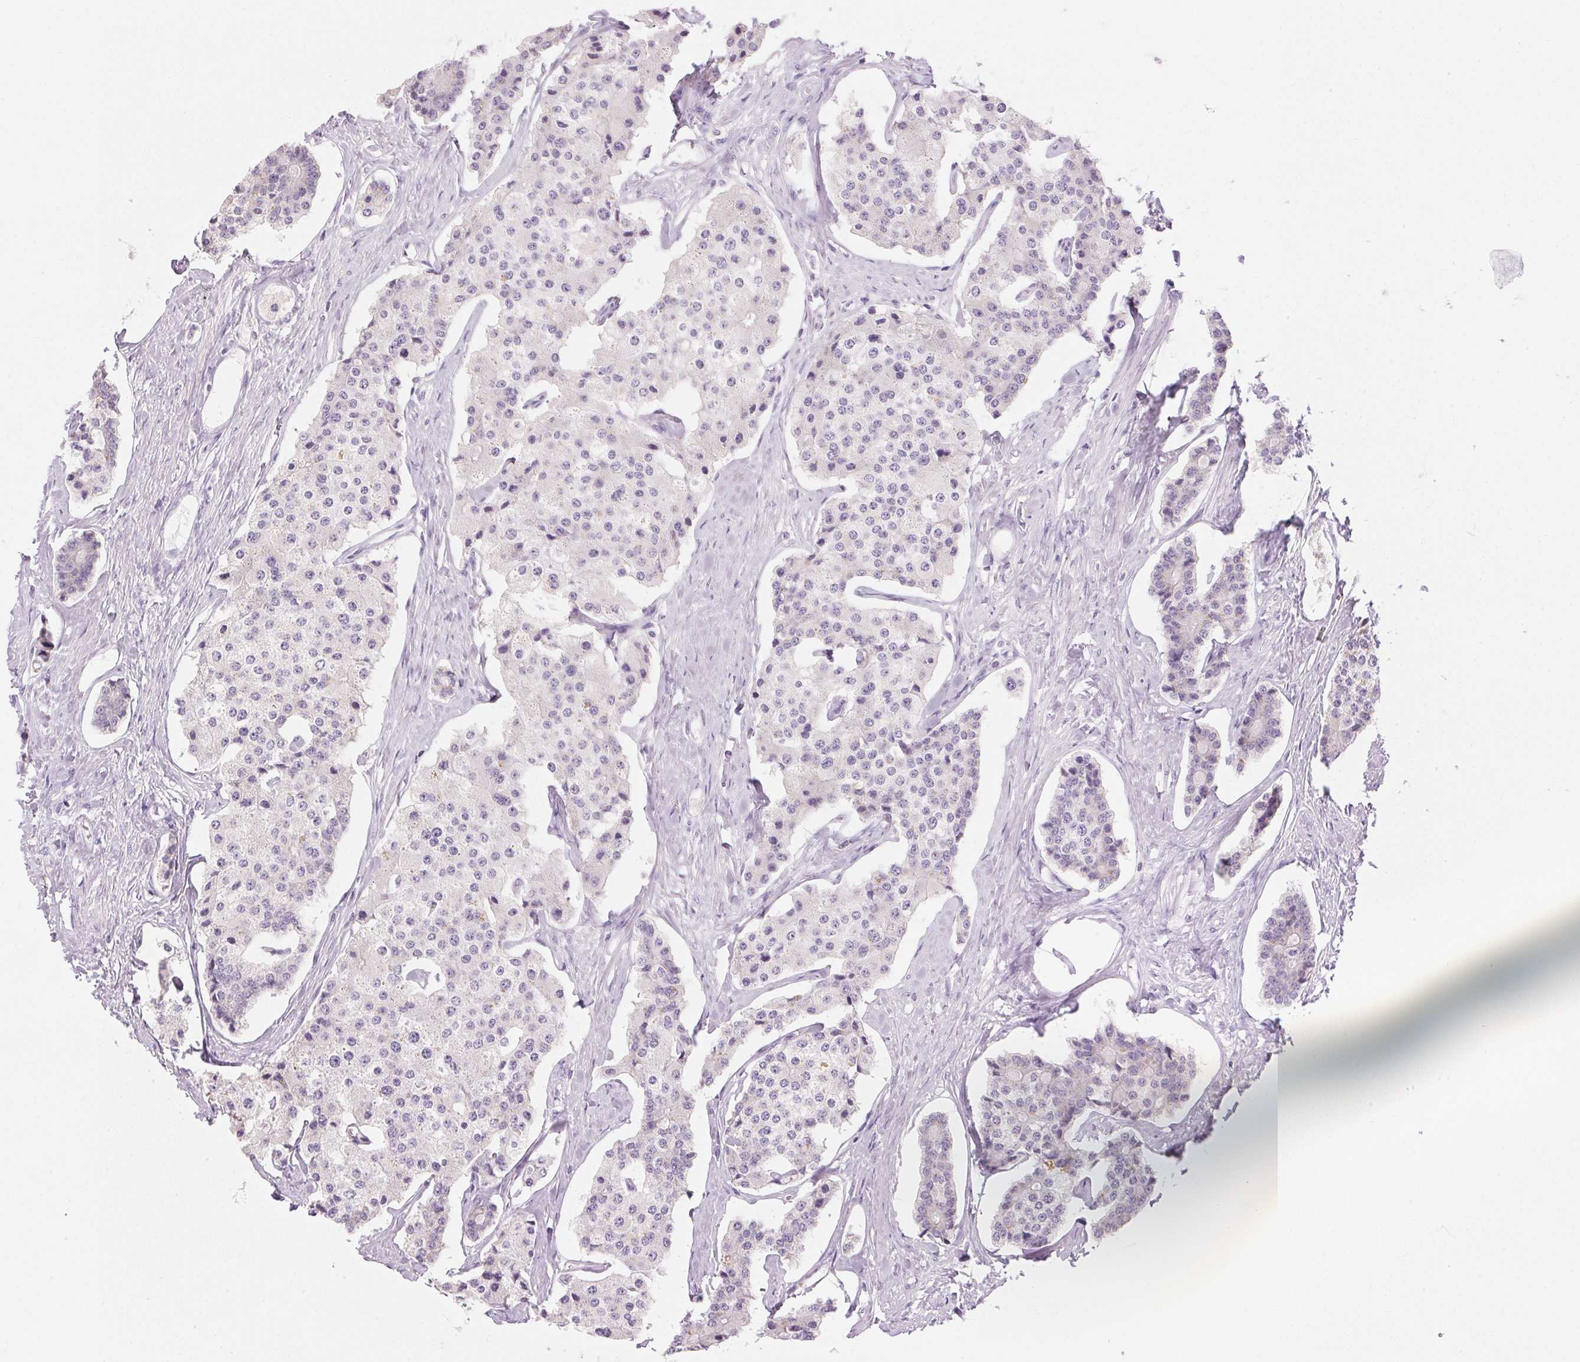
{"staining": {"intensity": "negative", "quantity": "none", "location": "none"}, "tissue": "carcinoid", "cell_type": "Tumor cells", "image_type": "cancer", "snomed": [{"axis": "morphology", "description": "Carcinoid, malignant, NOS"}, {"axis": "topography", "description": "Small intestine"}], "caption": "Tumor cells show no significant protein expression in malignant carcinoid.", "gene": "HSD17B2", "patient": {"sex": "female", "age": 65}}